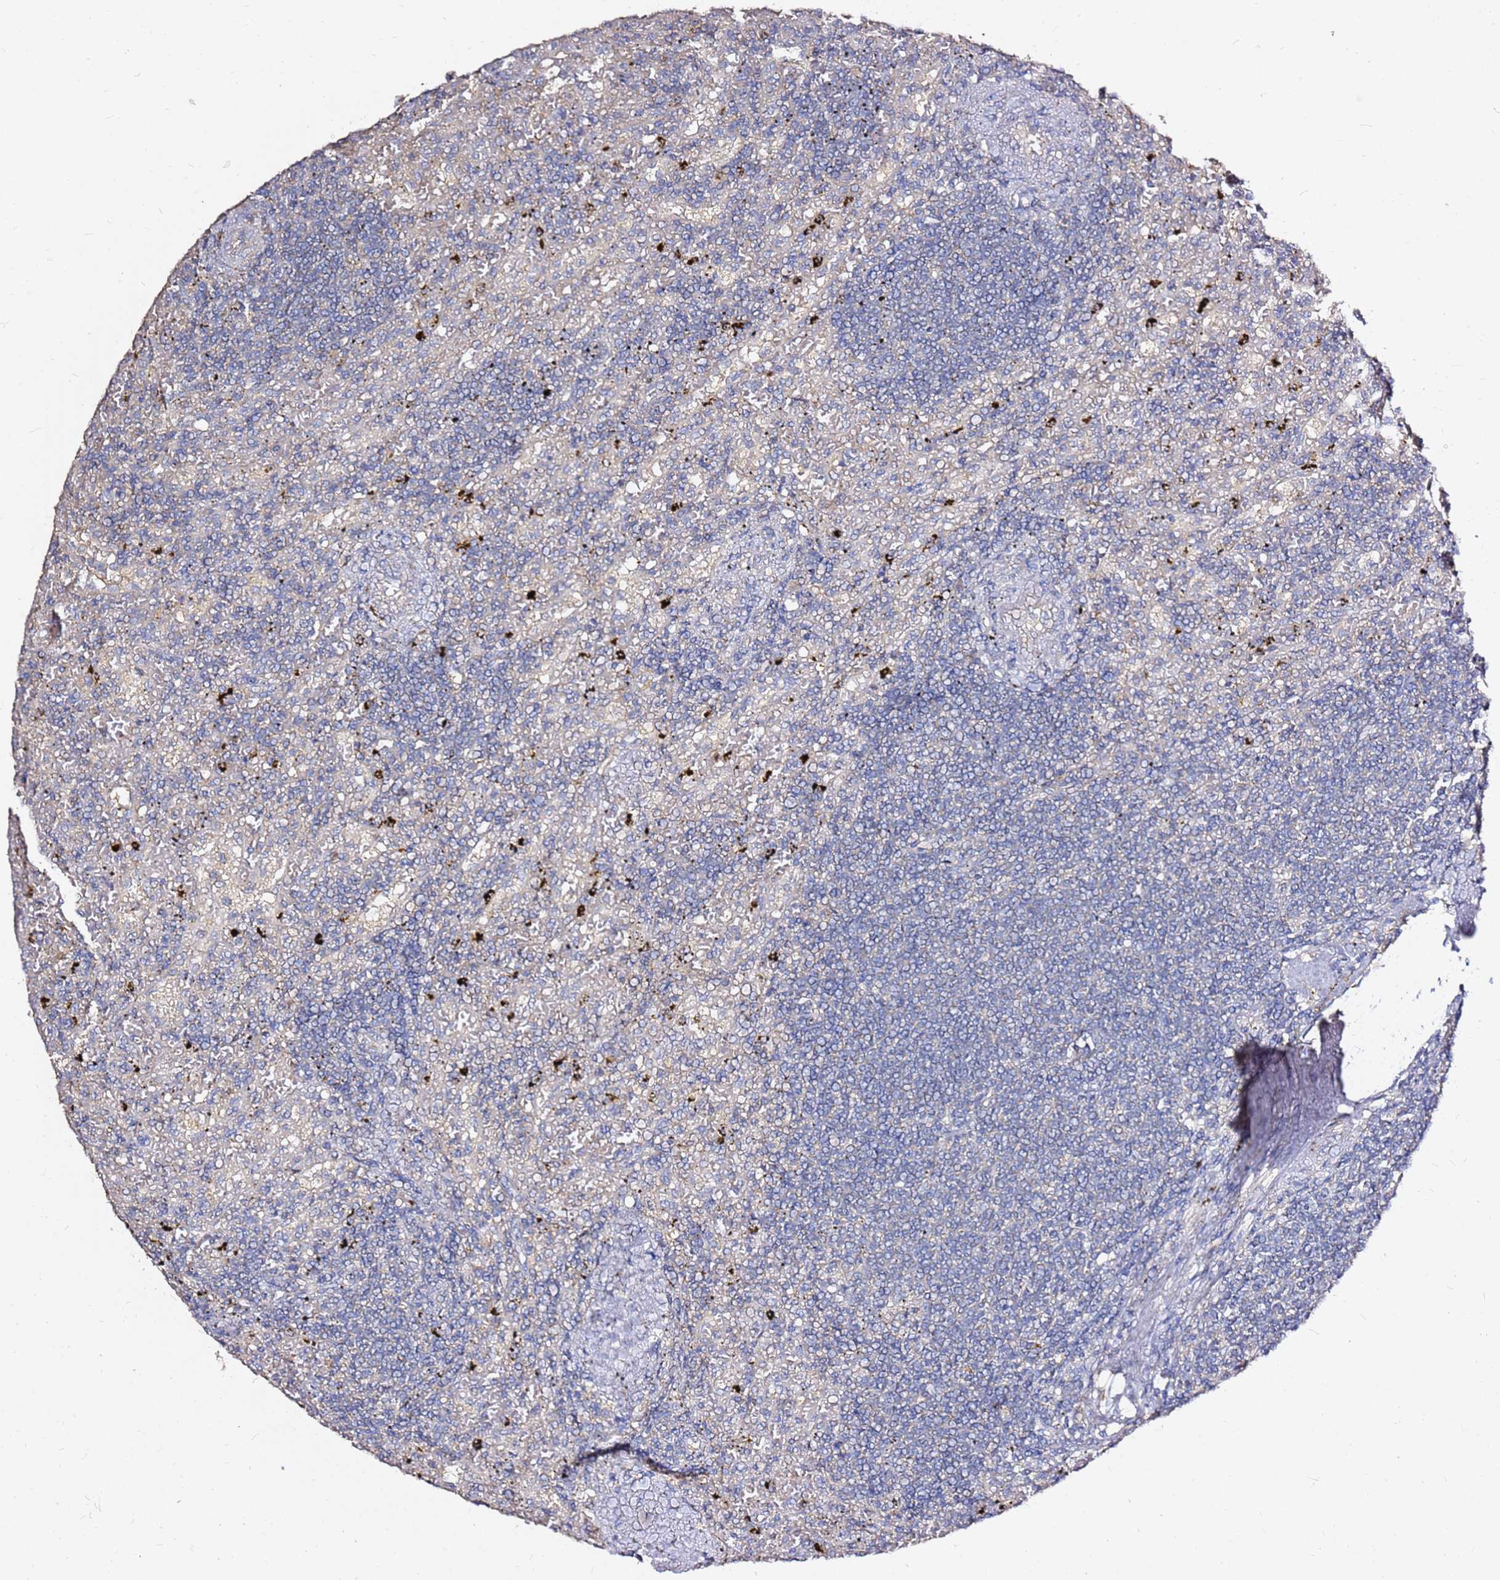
{"staining": {"intensity": "negative", "quantity": "none", "location": "none"}, "tissue": "lymphoma", "cell_type": "Tumor cells", "image_type": "cancer", "snomed": [{"axis": "morphology", "description": "Malignant lymphoma, non-Hodgkin's type, Low grade"}, {"axis": "topography", "description": "Spleen"}], "caption": "IHC micrograph of low-grade malignant lymphoma, non-Hodgkin's type stained for a protein (brown), which reveals no staining in tumor cells.", "gene": "EXD3", "patient": {"sex": "male", "age": 76}}